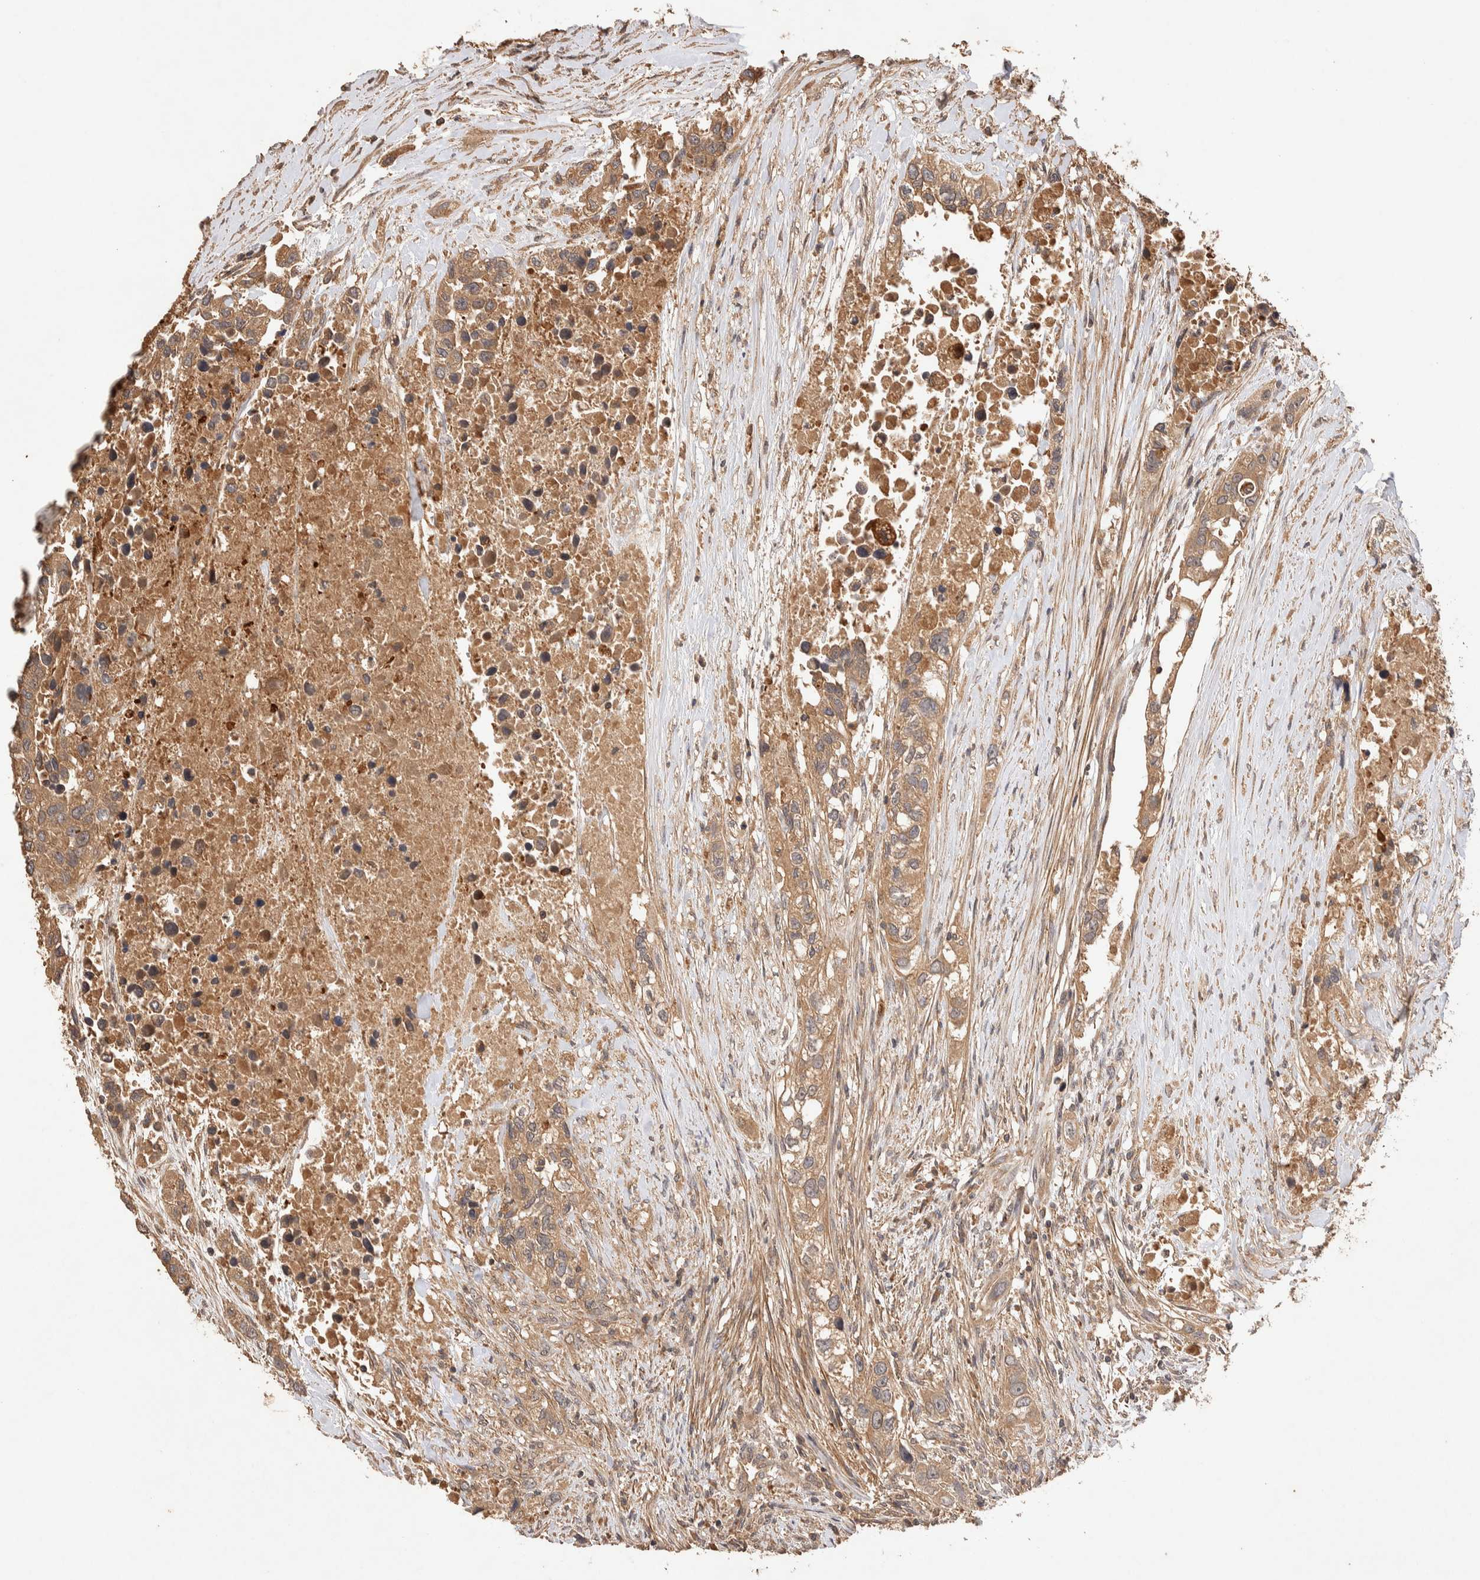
{"staining": {"intensity": "moderate", "quantity": ">75%", "location": "cytoplasmic/membranous"}, "tissue": "urothelial cancer", "cell_type": "Tumor cells", "image_type": "cancer", "snomed": [{"axis": "morphology", "description": "Urothelial carcinoma, High grade"}, {"axis": "topography", "description": "Urinary bladder"}], "caption": "Protein expression analysis of high-grade urothelial carcinoma demonstrates moderate cytoplasmic/membranous expression in about >75% of tumor cells.", "gene": "NSMAF", "patient": {"sex": "female", "age": 80}}